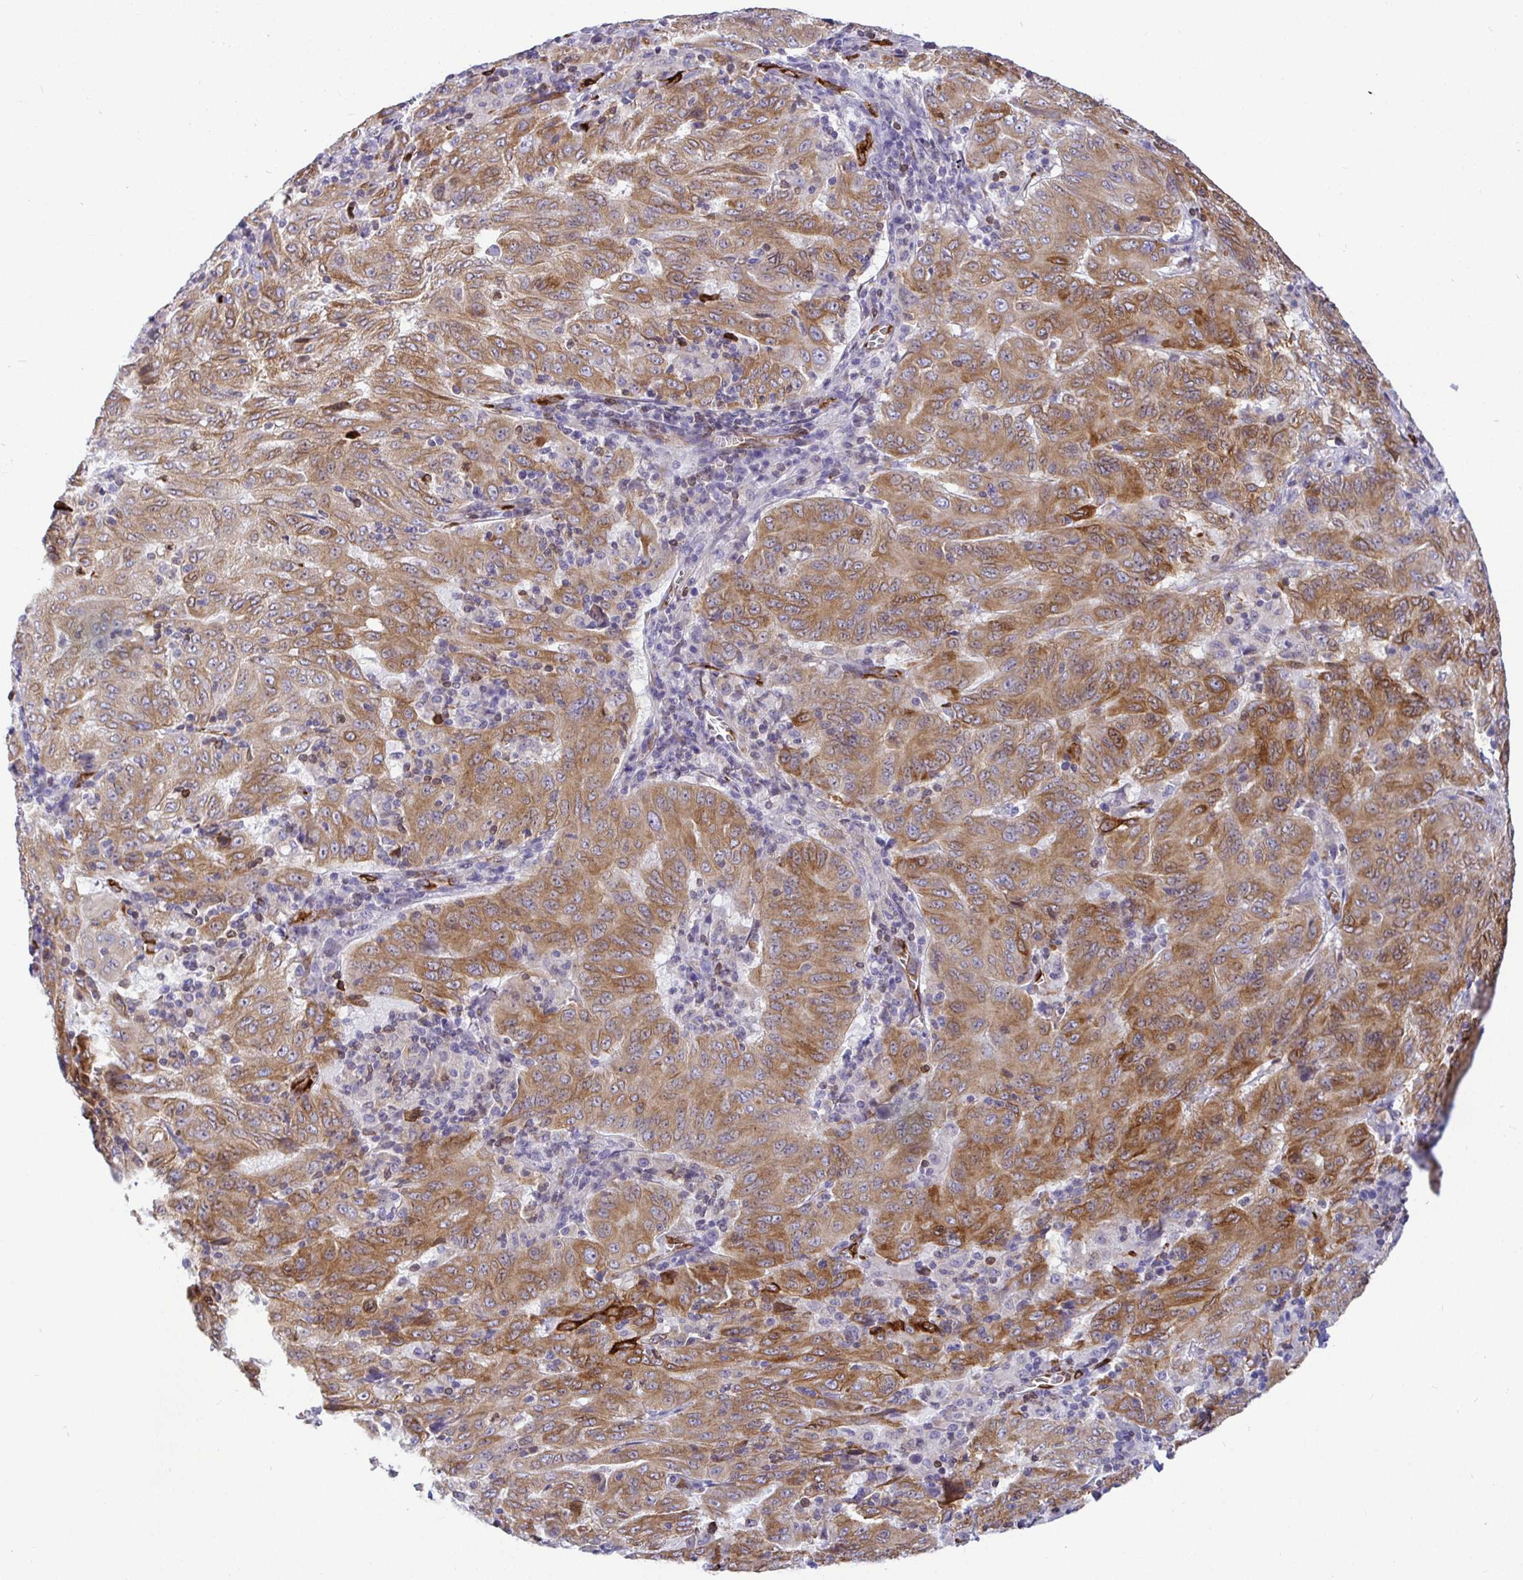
{"staining": {"intensity": "moderate", "quantity": ">75%", "location": "cytoplasmic/membranous"}, "tissue": "pancreatic cancer", "cell_type": "Tumor cells", "image_type": "cancer", "snomed": [{"axis": "morphology", "description": "Adenocarcinoma, NOS"}, {"axis": "topography", "description": "Pancreas"}], "caption": "Pancreatic adenocarcinoma stained with a protein marker demonstrates moderate staining in tumor cells.", "gene": "TP53I11", "patient": {"sex": "male", "age": 63}}